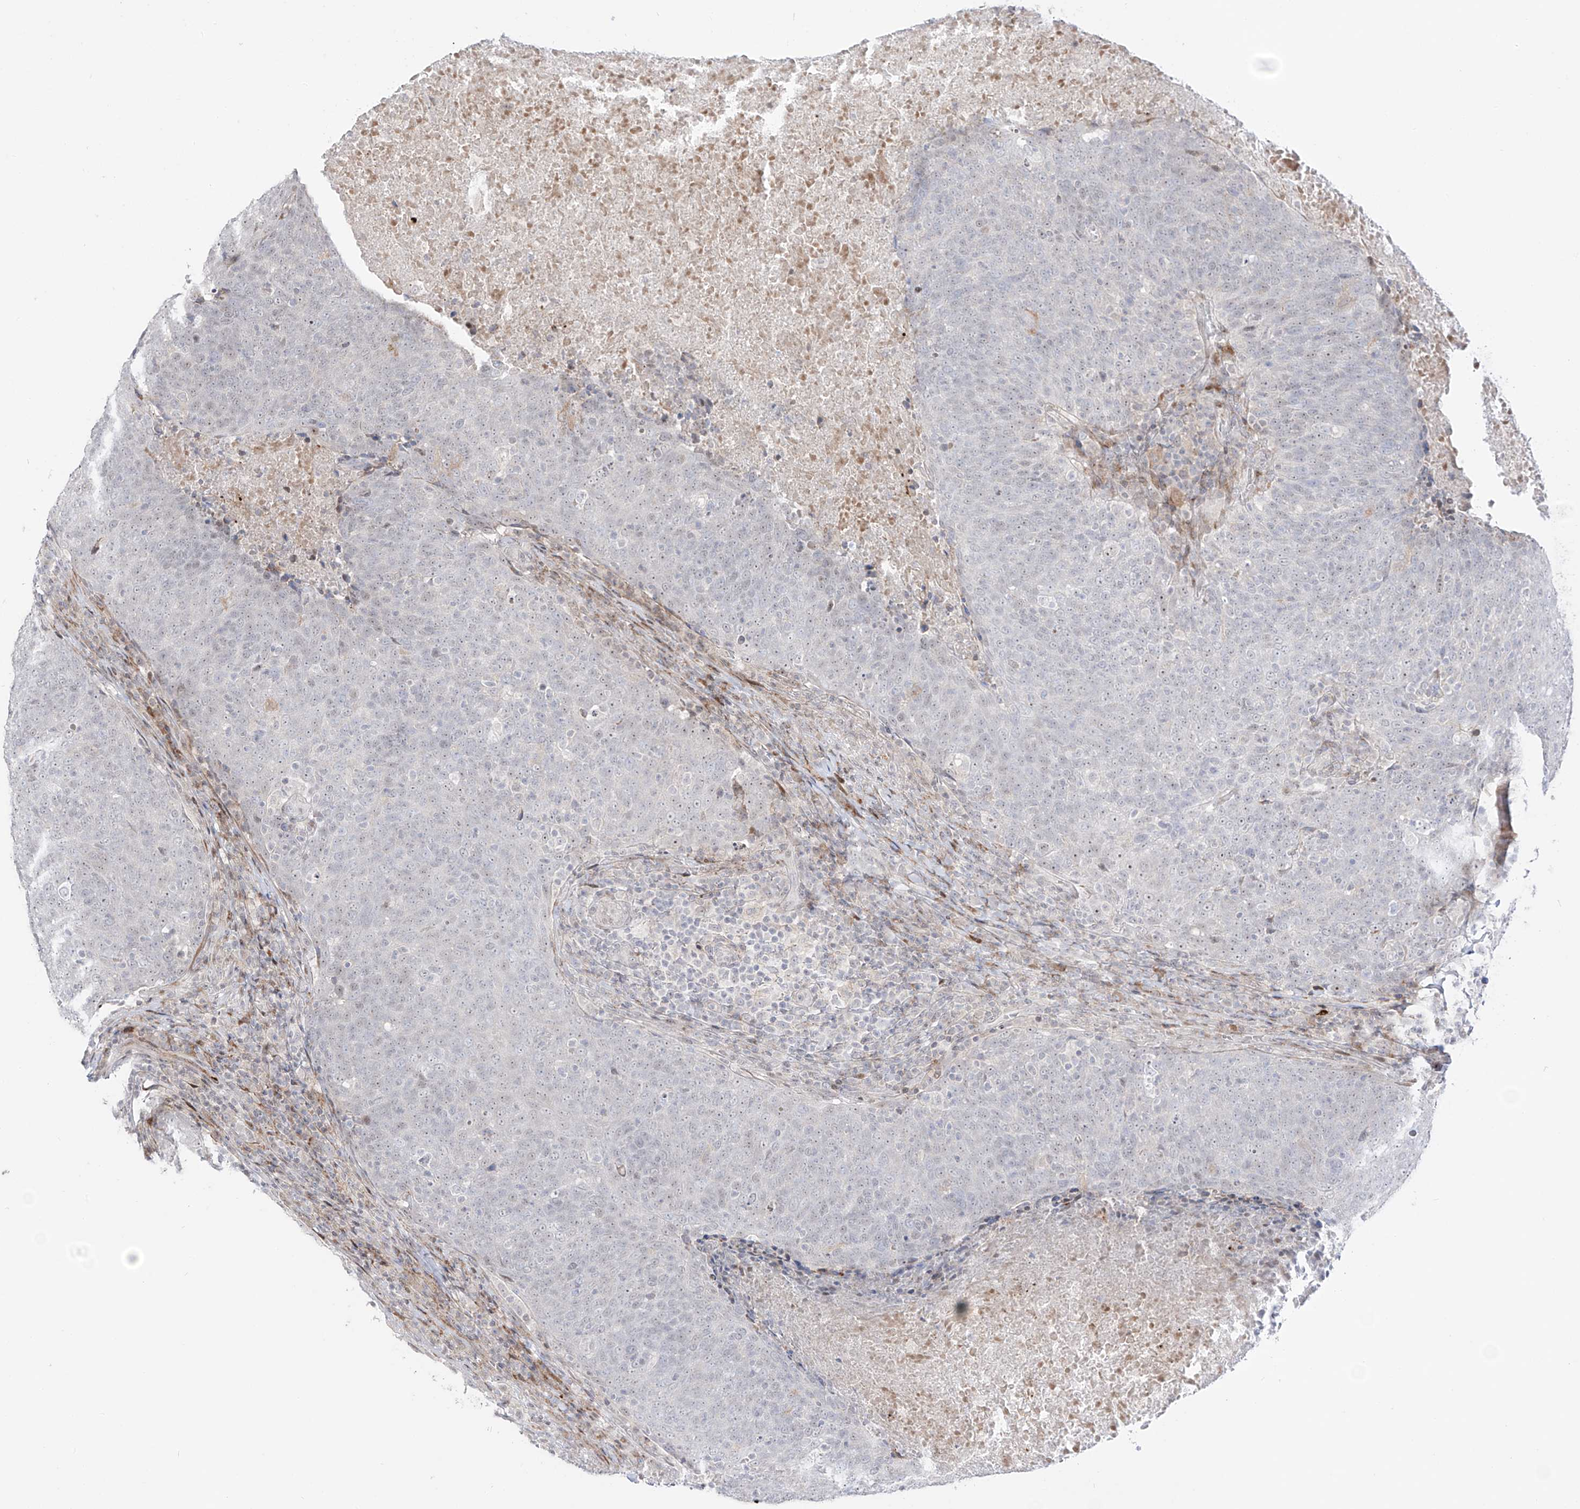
{"staining": {"intensity": "weak", "quantity": "<25%", "location": "nuclear"}, "tissue": "head and neck cancer", "cell_type": "Tumor cells", "image_type": "cancer", "snomed": [{"axis": "morphology", "description": "Squamous cell carcinoma, NOS"}, {"axis": "morphology", "description": "Squamous cell carcinoma, metastatic, NOS"}, {"axis": "topography", "description": "Lymph node"}, {"axis": "topography", "description": "Head-Neck"}], "caption": "IHC of human head and neck cancer demonstrates no staining in tumor cells.", "gene": "ZNF180", "patient": {"sex": "male", "age": 62}}